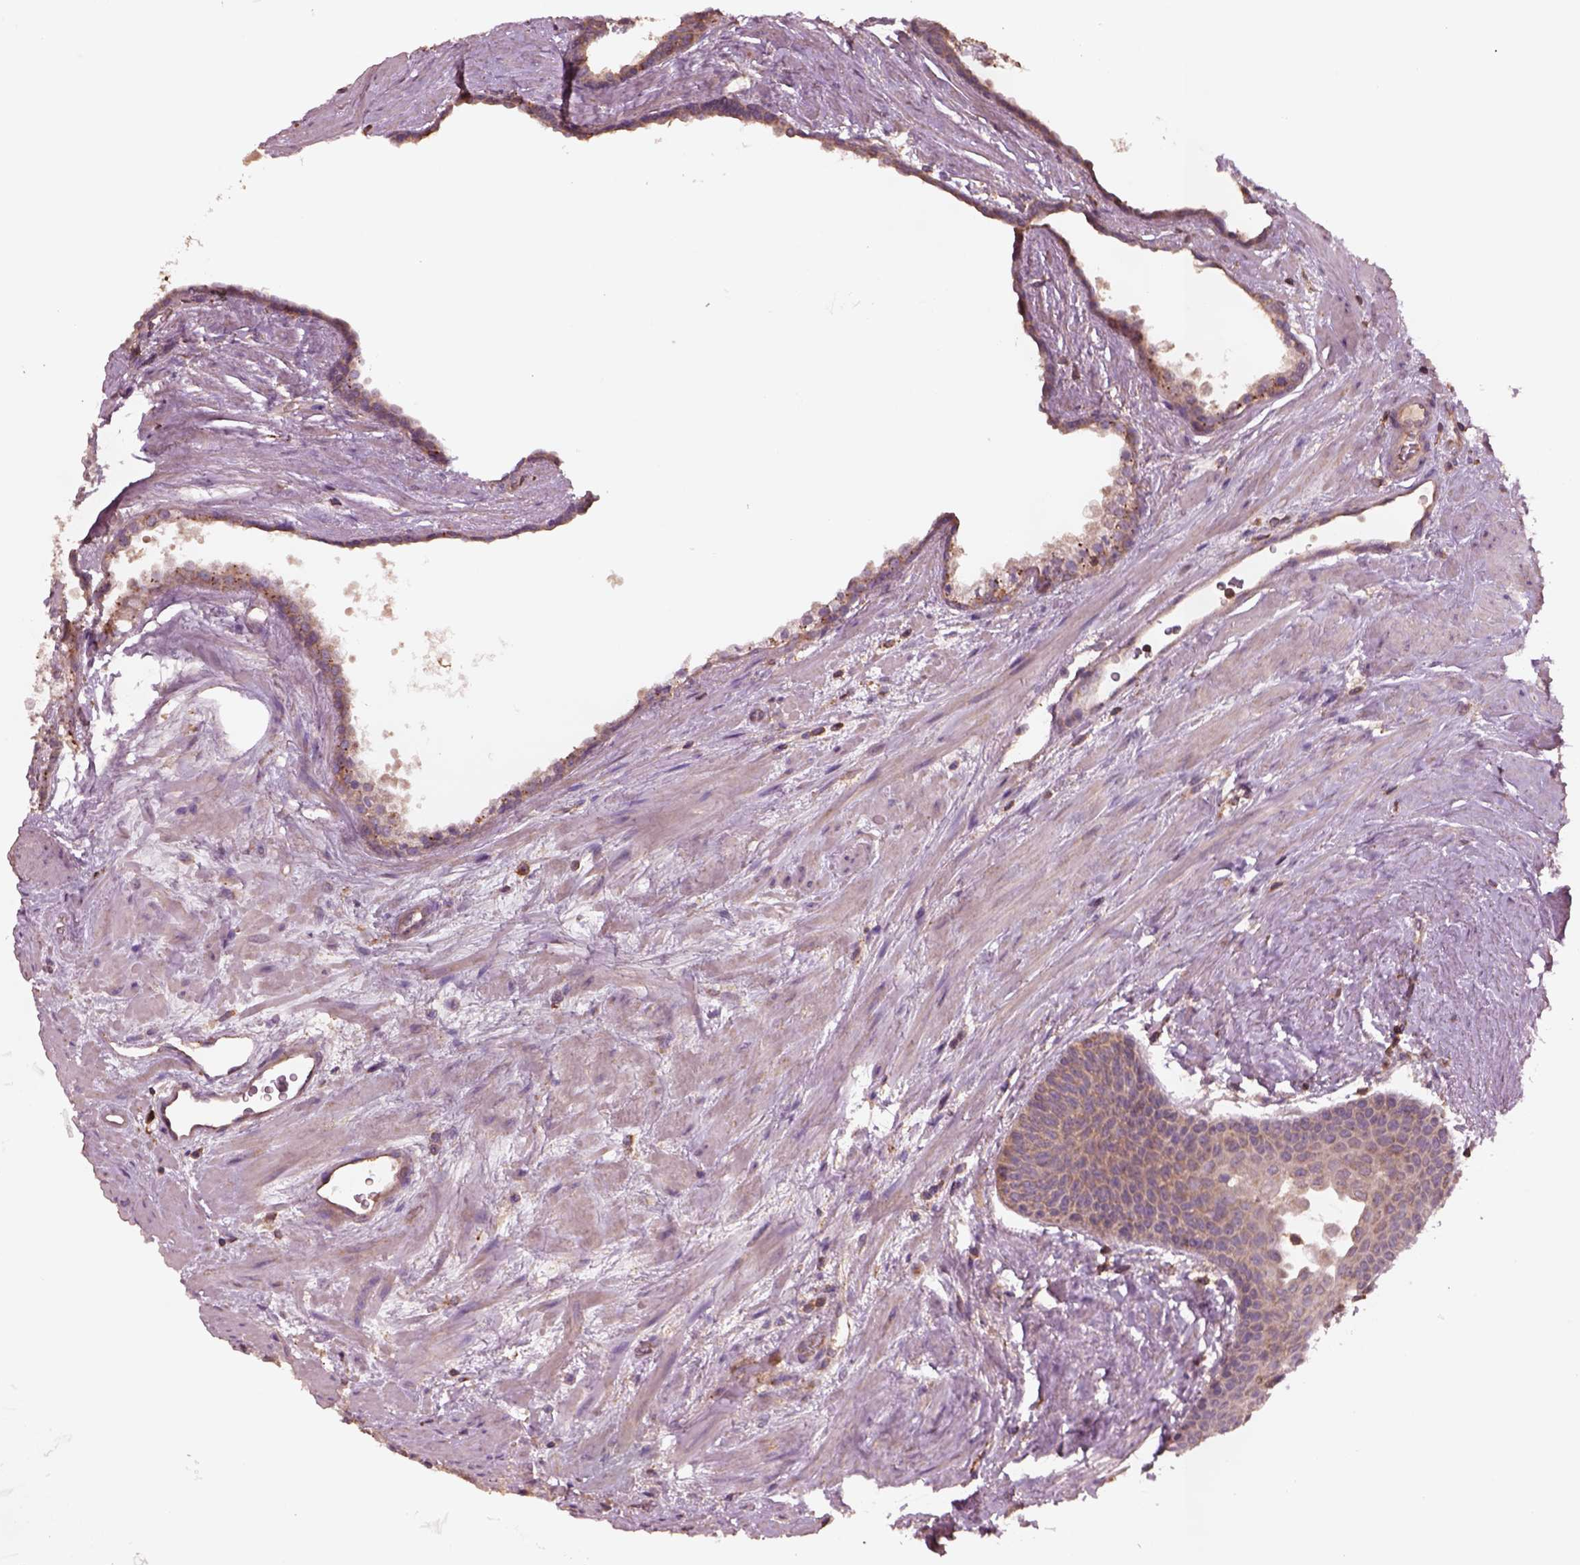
{"staining": {"intensity": "weak", "quantity": ">75%", "location": "cytoplasmic/membranous"}, "tissue": "prostate cancer", "cell_type": "Tumor cells", "image_type": "cancer", "snomed": [{"axis": "morphology", "description": "Adenocarcinoma, Low grade"}, {"axis": "topography", "description": "Prostate"}], "caption": "A histopathology image of human prostate cancer (adenocarcinoma (low-grade)) stained for a protein demonstrates weak cytoplasmic/membranous brown staining in tumor cells.", "gene": "TRADD", "patient": {"sex": "male", "age": 56}}